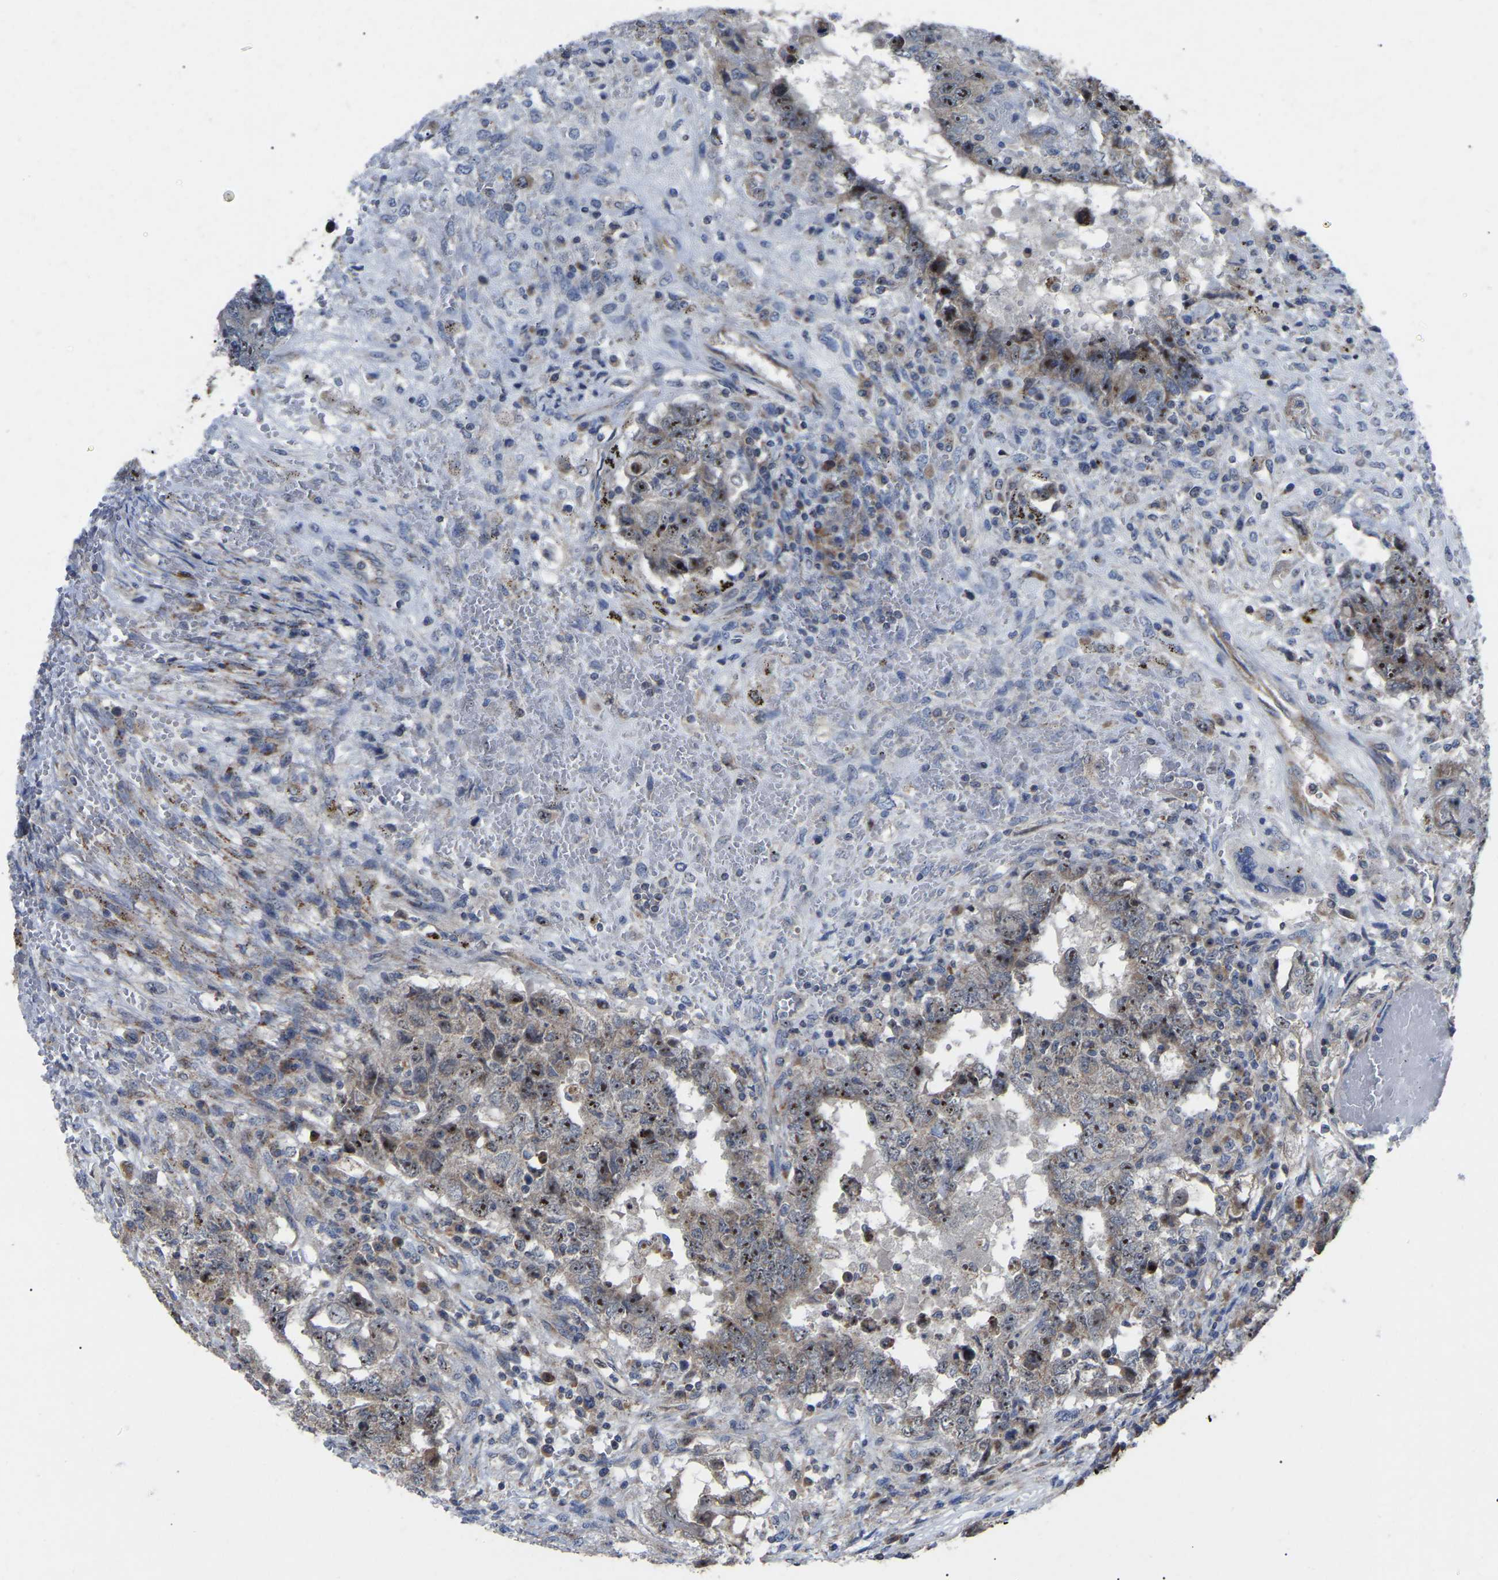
{"staining": {"intensity": "strong", "quantity": "25%-75%", "location": "cytoplasmic/membranous,nuclear"}, "tissue": "testis cancer", "cell_type": "Tumor cells", "image_type": "cancer", "snomed": [{"axis": "morphology", "description": "Carcinoma, Embryonal, NOS"}, {"axis": "topography", "description": "Testis"}], "caption": "Strong cytoplasmic/membranous and nuclear expression for a protein is seen in about 25%-75% of tumor cells of testis embryonal carcinoma using immunohistochemistry.", "gene": "NOP53", "patient": {"sex": "male", "age": 26}}